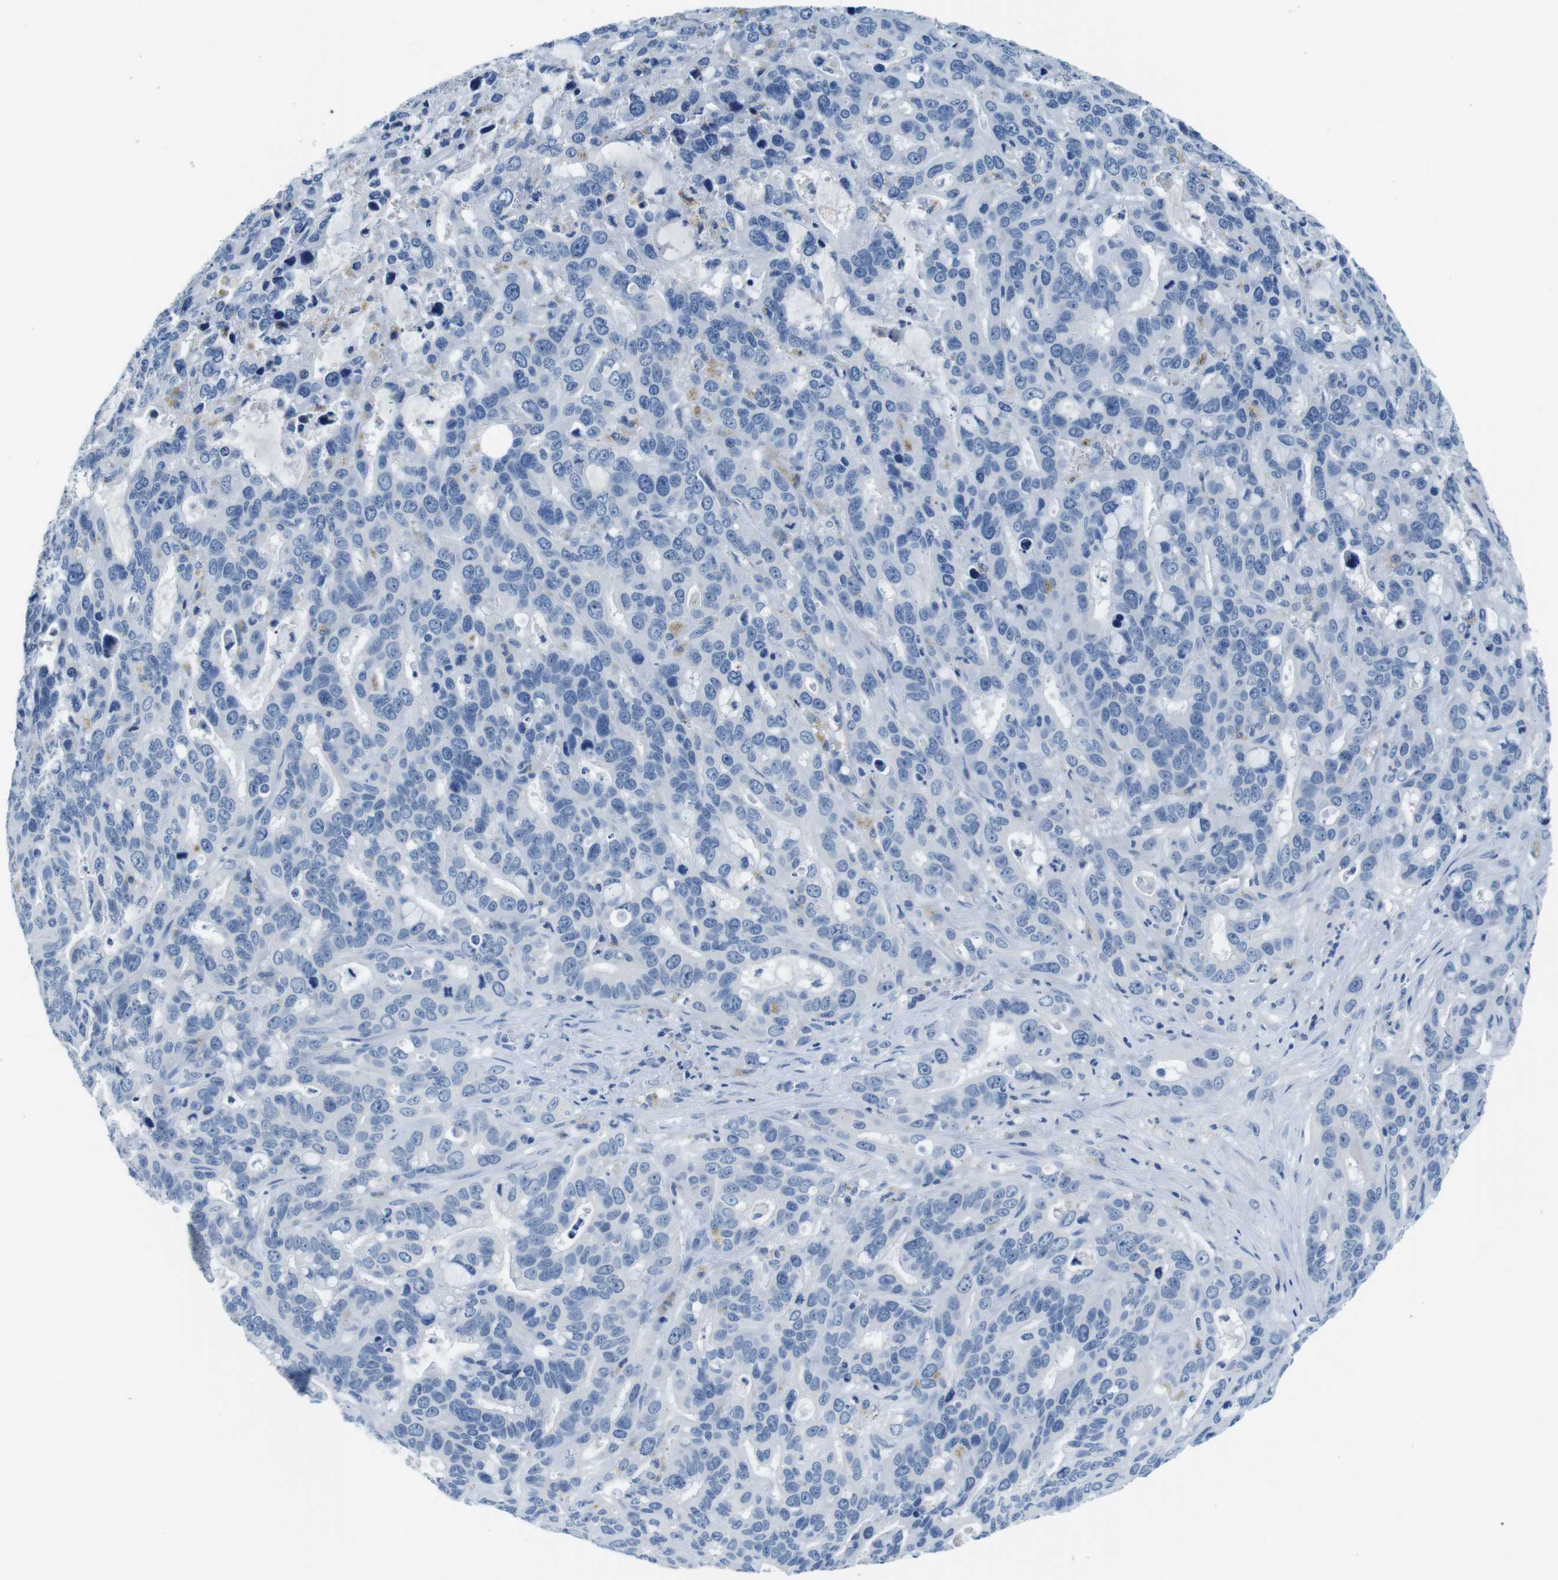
{"staining": {"intensity": "negative", "quantity": "none", "location": "none"}, "tissue": "liver cancer", "cell_type": "Tumor cells", "image_type": "cancer", "snomed": [{"axis": "morphology", "description": "Cholangiocarcinoma"}, {"axis": "topography", "description": "Liver"}], "caption": "This is an immunohistochemistry (IHC) photomicrograph of liver cancer (cholangiocarcinoma). There is no expression in tumor cells.", "gene": "IGHD", "patient": {"sex": "female", "age": 65}}